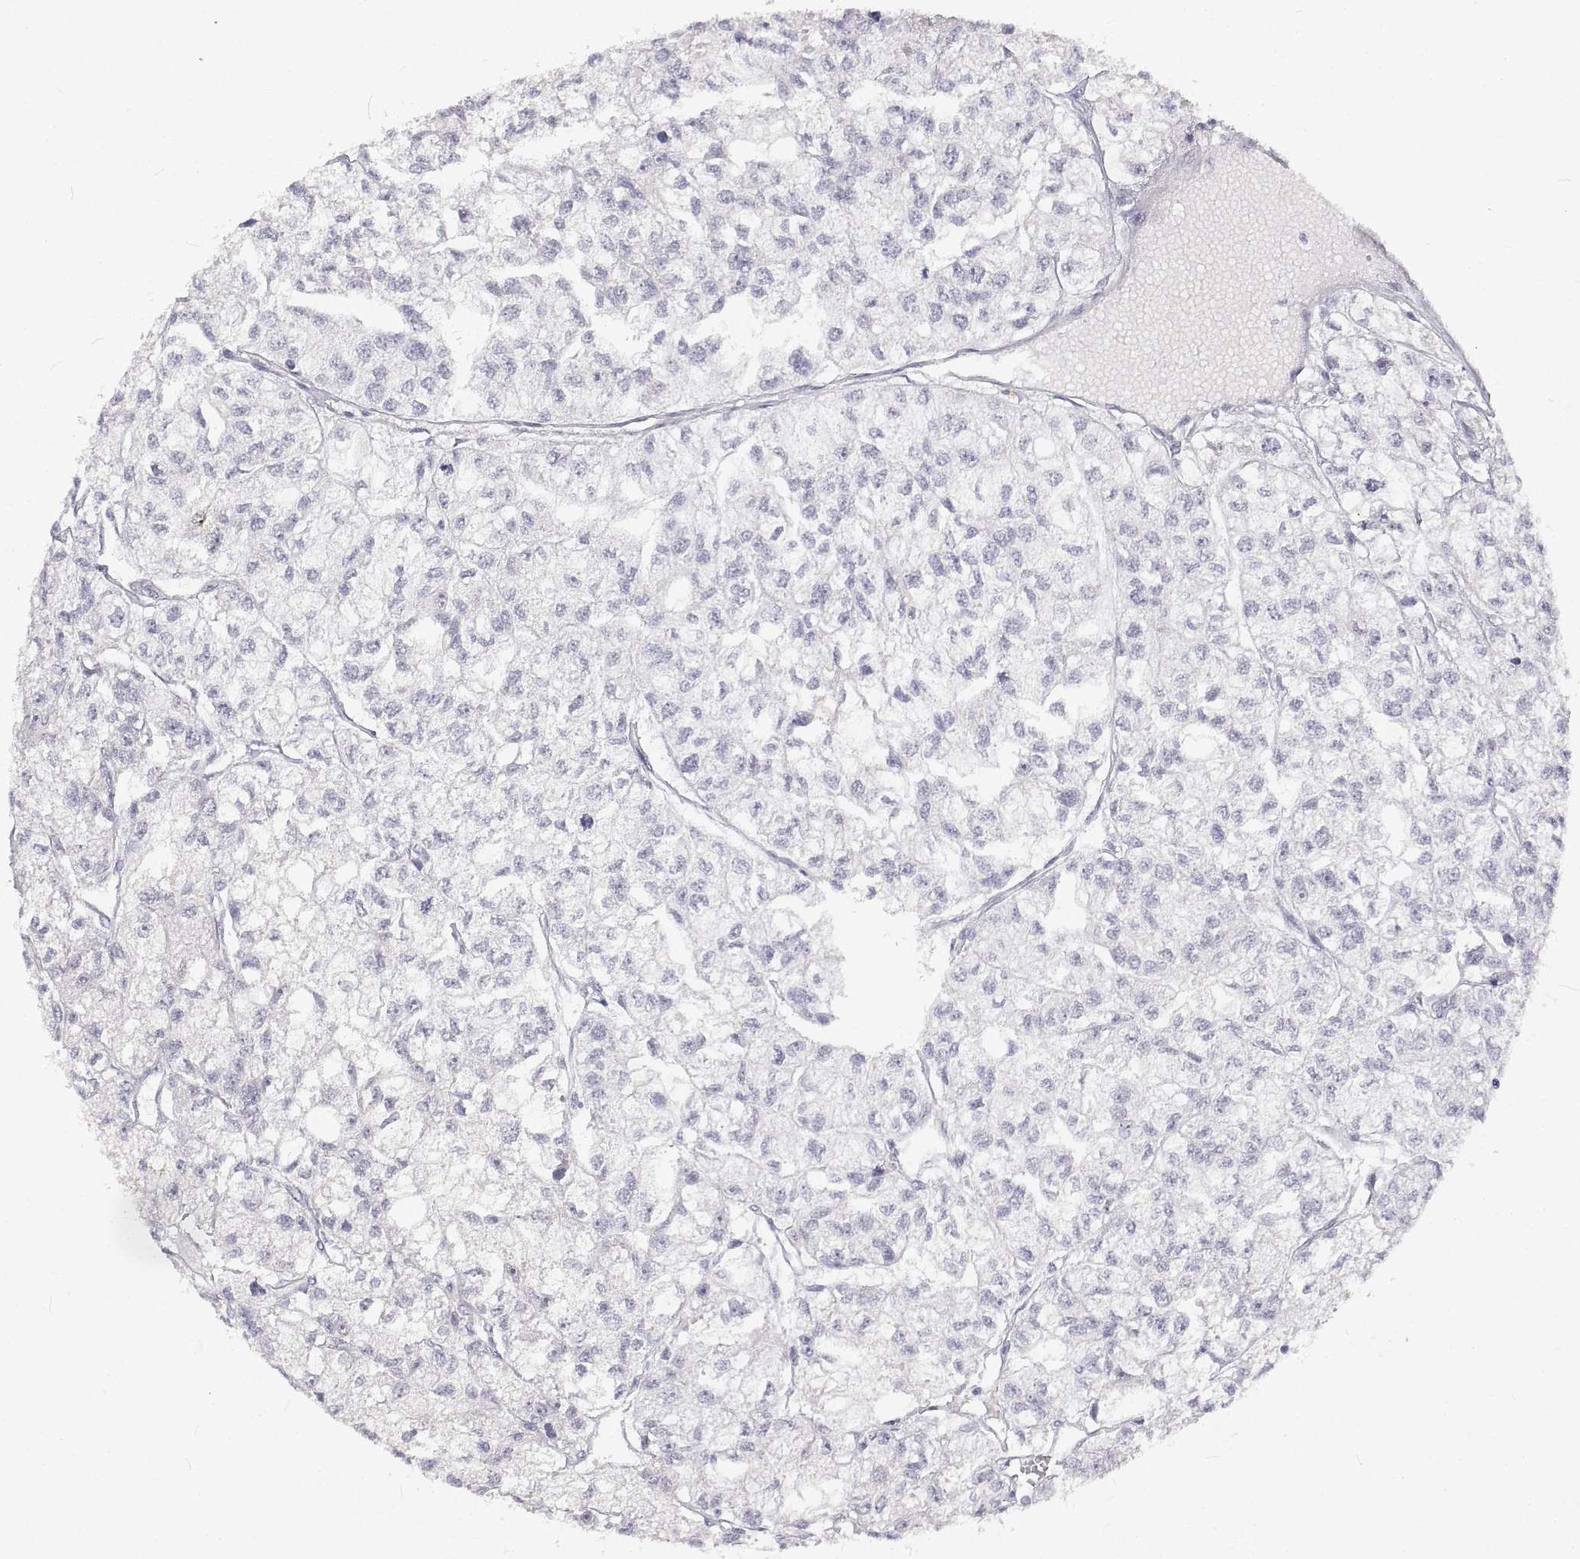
{"staining": {"intensity": "negative", "quantity": "none", "location": "none"}, "tissue": "renal cancer", "cell_type": "Tumor cells", "image_type": "cancer", "snomed": [{"axis": "morphology", "description": "Adenocarcinoma, NOS"}, {"axis": "topography", "description": "Kidney"}], "caption": "Human adenocarcinoma (renal) stained for a protein using immunohistochemistry displays no positivity in tumor cells.", "gene": "ANO2", "patient": {"sex": "male", "age": 56}}